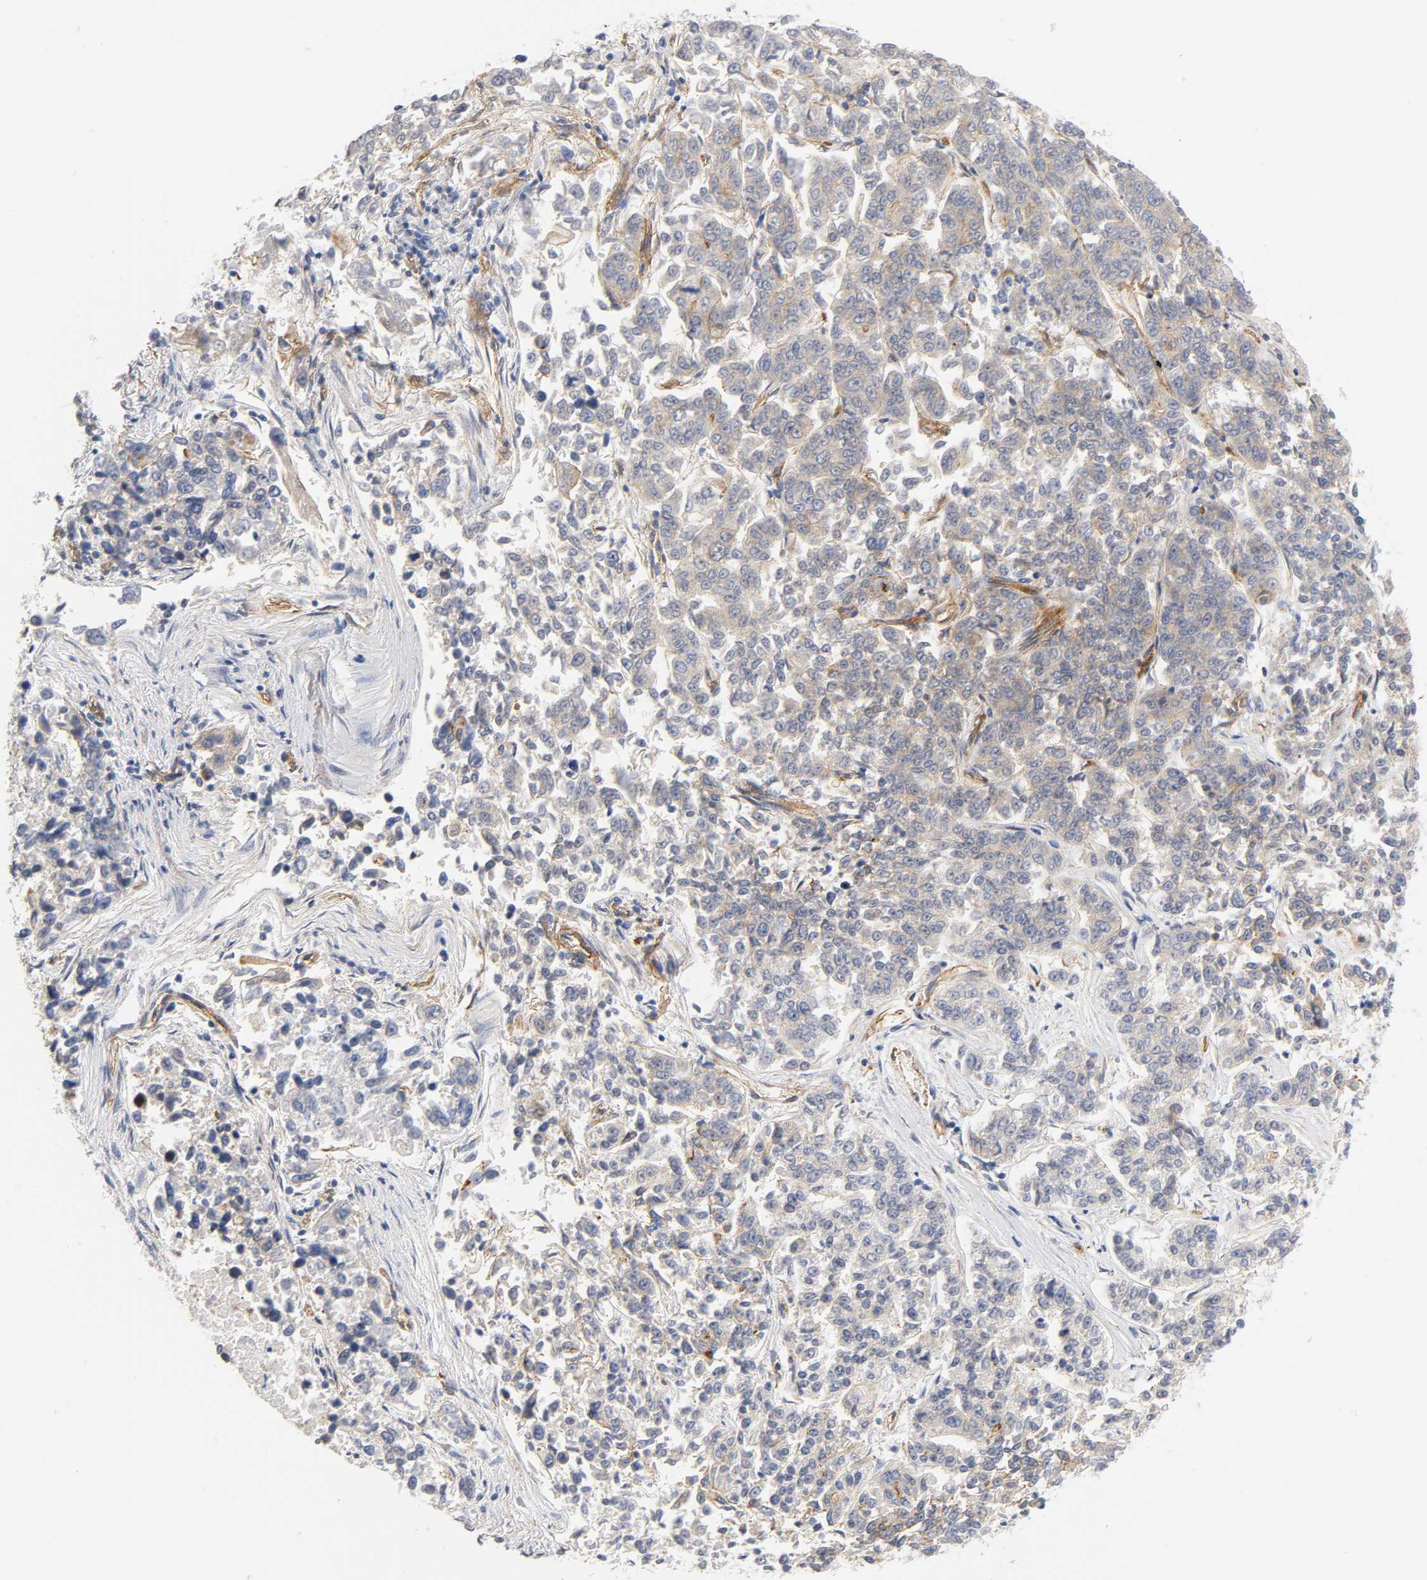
{"staining": {"intensity": "weak", "quantity": "<25%", "location": "cytoplasmic/membranous"}, "tissue": "lung cancer", "cell_type": "Tumor cells", "image_type": "cancer", "snomed": [{"axis": "morphology", "description": "Adenocarcinoma, NOS"}, {"axis": "topography", "description": "Lung"}], "caption": "This image is of lung cancer (adenocarcinoma) stained with IHC to label a protein in brown with the nuclei are counter-stained blue. There is no positivity in tumor cells.", "gene": "SPTAN1", "patient": {"sex": "male", "age": 84}}